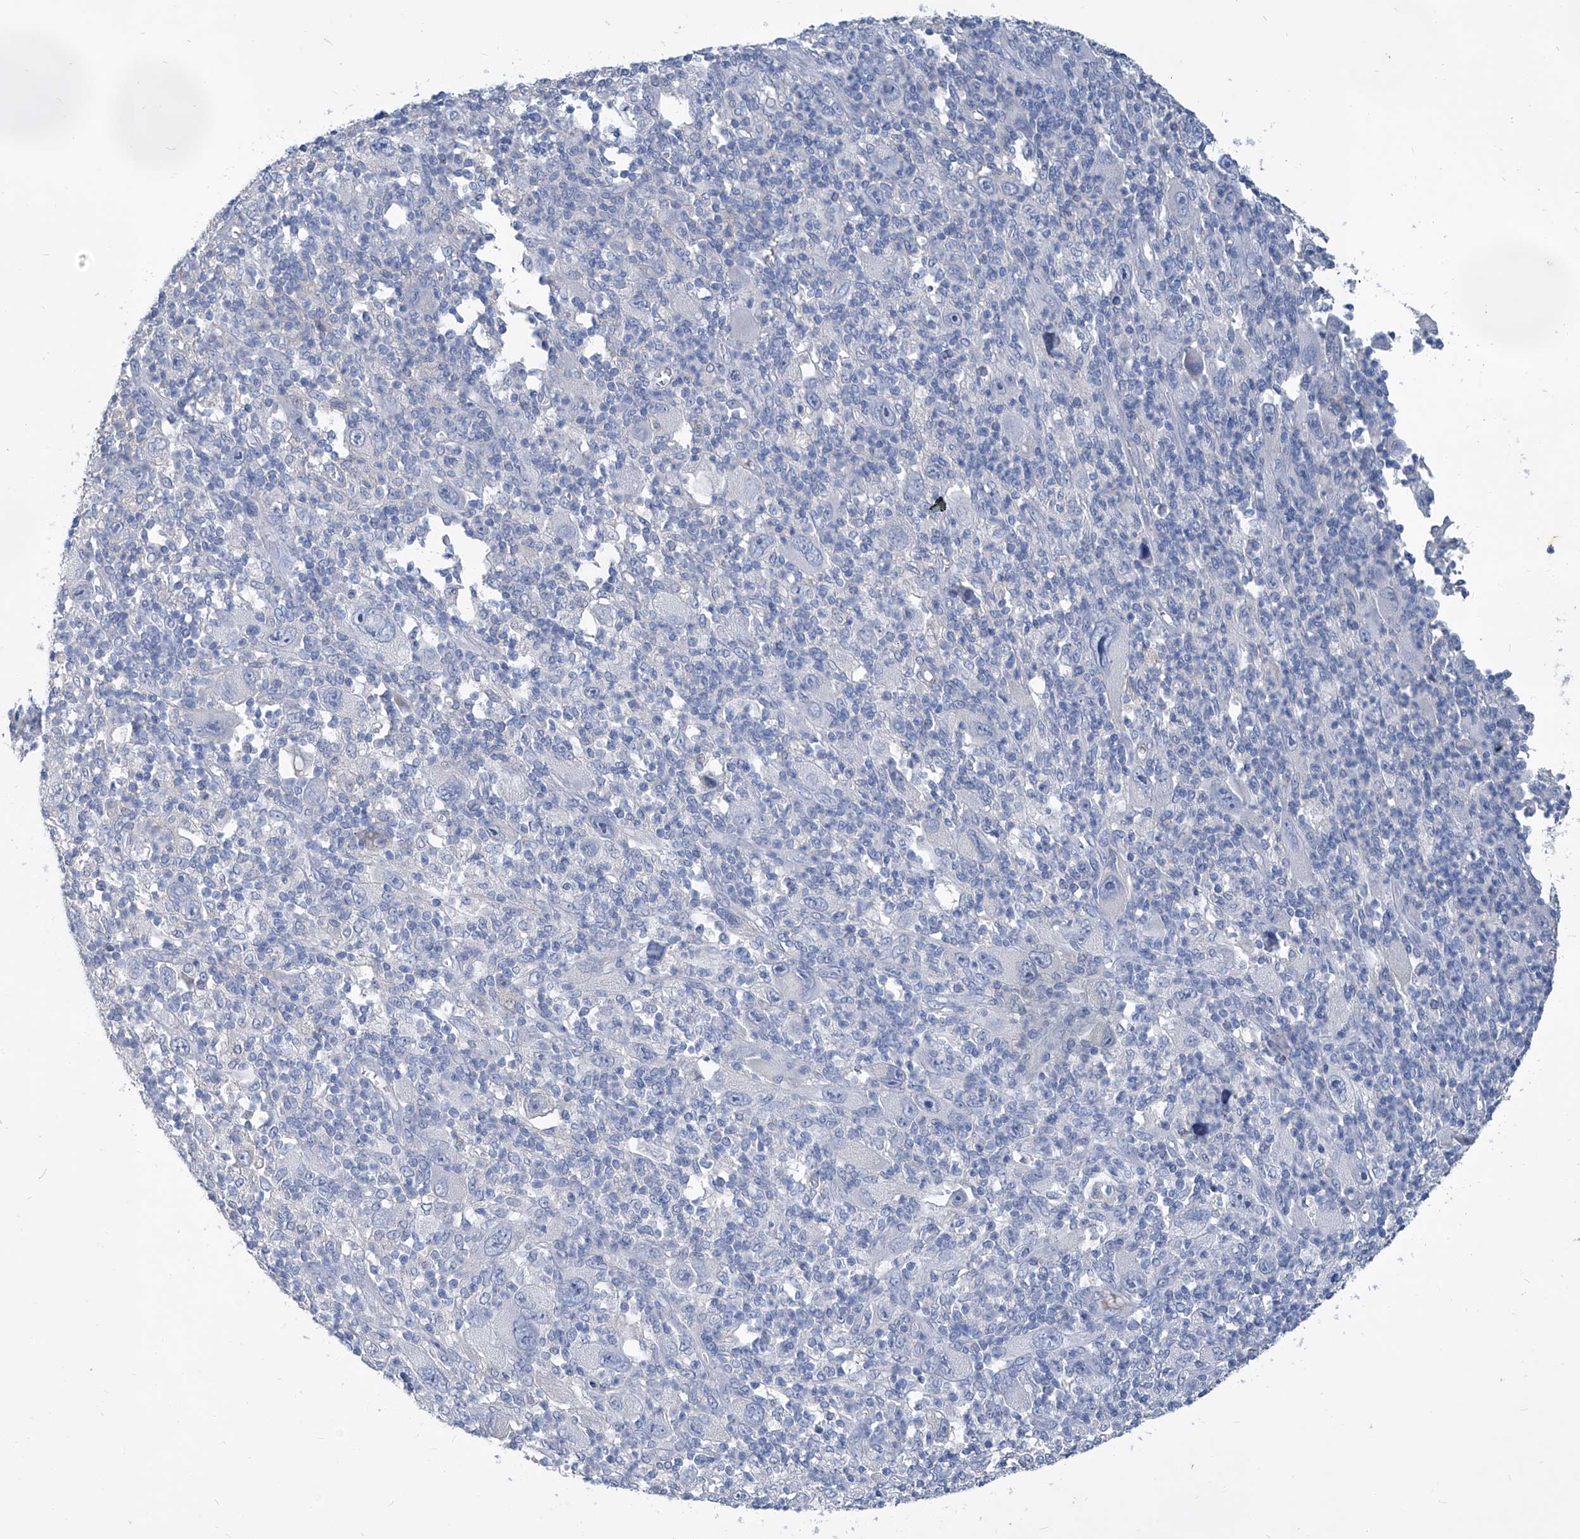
{"staining": {"intensity": "negative", "quantity": "none", "location": "none"}, "tissue": "melanoma", "cell_type": "Tumor cells", "image_type": "cancer", "snomed": [{"axis": "morphology", "description": "Malignant melanoma, Metastatic site"}, {"axis": "topography", "description": "Skin"}], "caption": "A photomicrograph of human malignant melanoma (metastatic site) is negative for staining in tumor cells.", "gene": "MTARC1", "patient": {"sex": "female", "age": 56}}